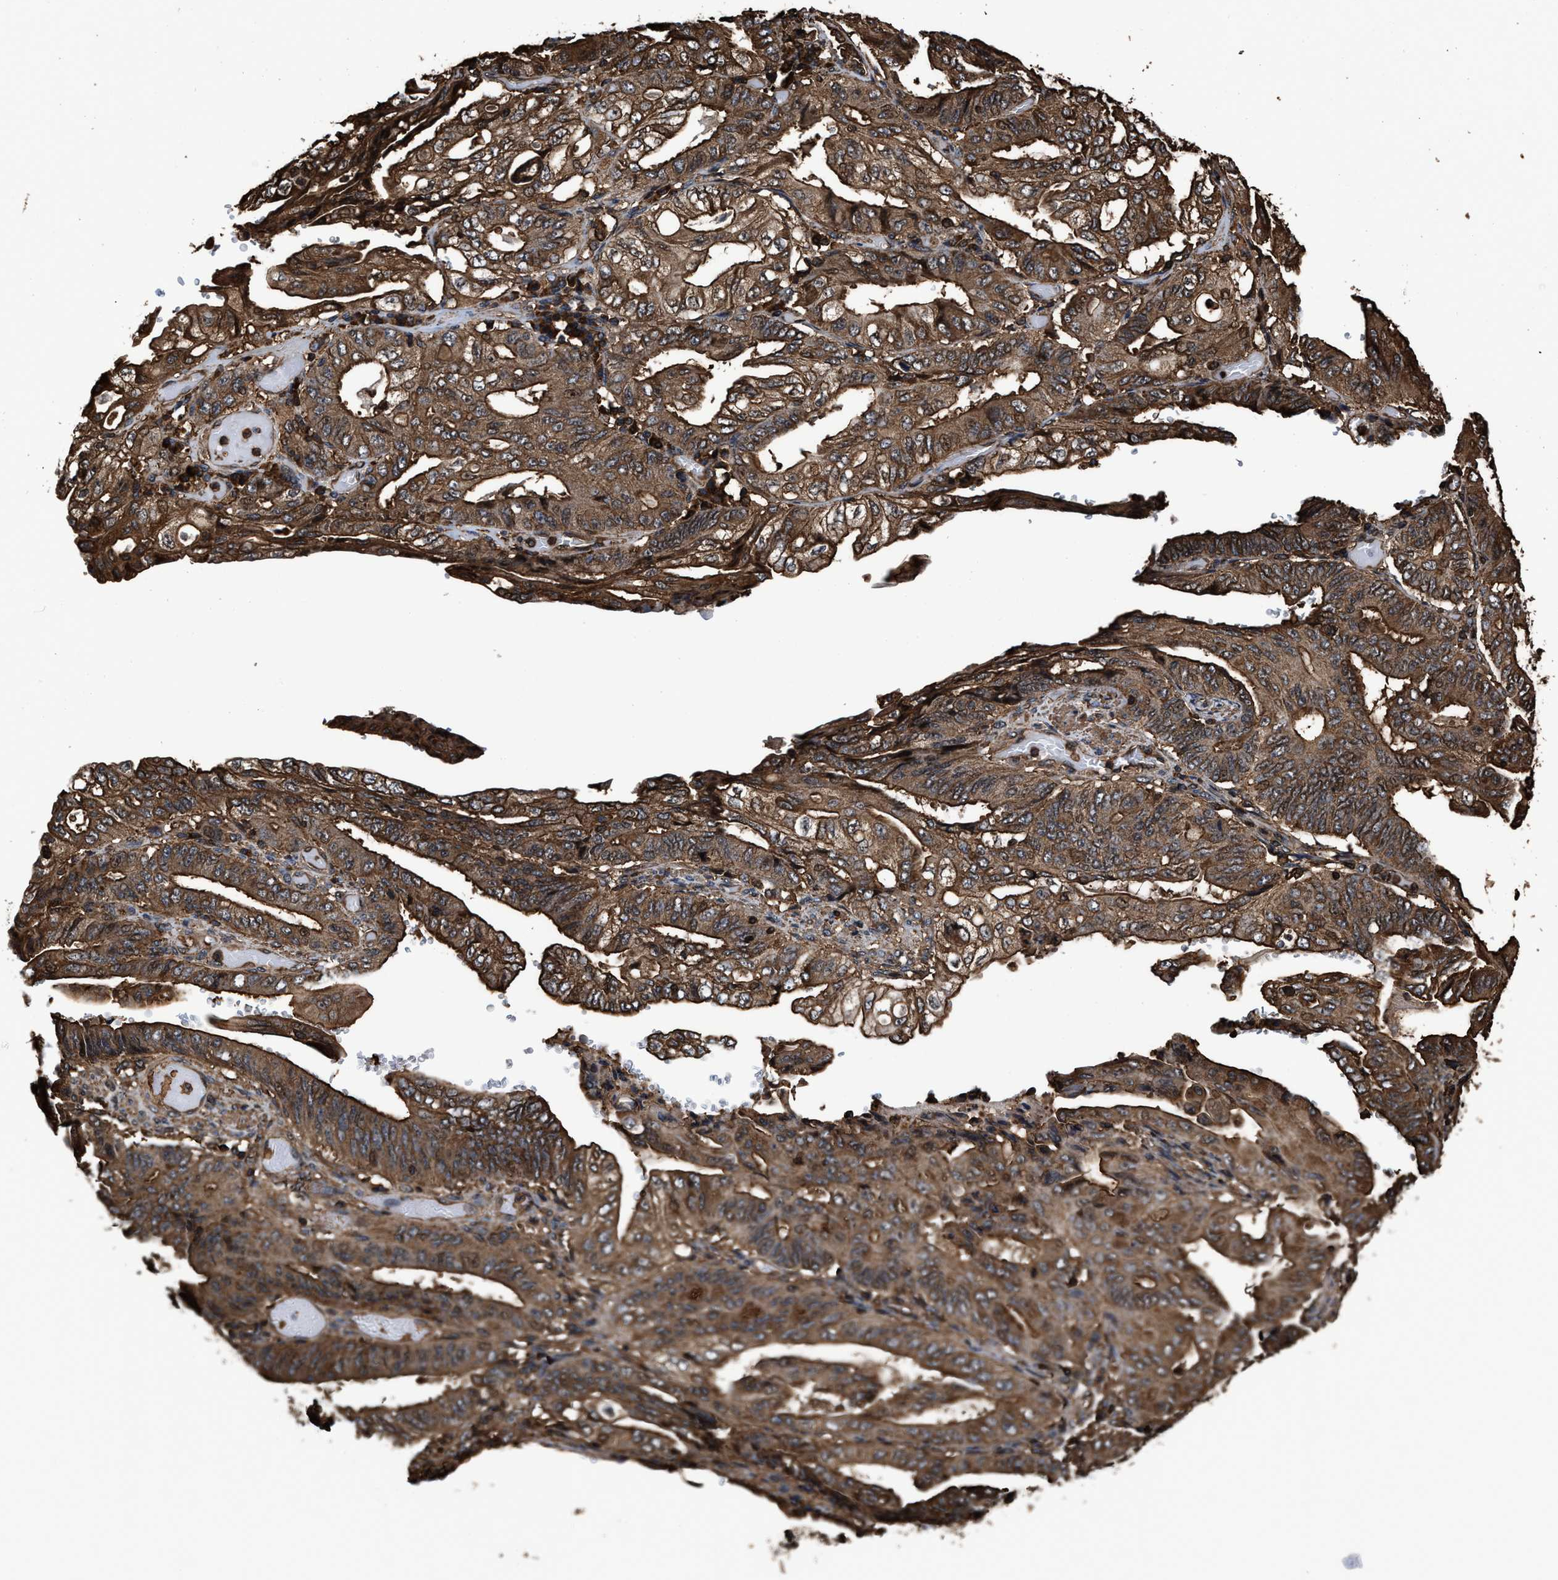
{"staining": {"intensity": "moderate", "quantity": ">75%", "location": "cytoplasmic/membranous"}, "tissue": "stomach cancer", "cell_type": "Tumor cells", "image_type": "cancer", "snomed": [{"axis": "morphology", "description": "Adenocarcinoma, NOS"}, {"axis": "topography", "description": "Stomach"}], "caption": "Immunohistochemistry of human adenocarcinoma (stomach) demonstrates medium levels of moderate cytoplasmic/membranous positivity in about >75% of tumor cells. The protein of interest is shown in brown color, while the nuclei are stained blue.", "gene": "KBTBD2", "patient": {"sex": "female", "age": 73}}